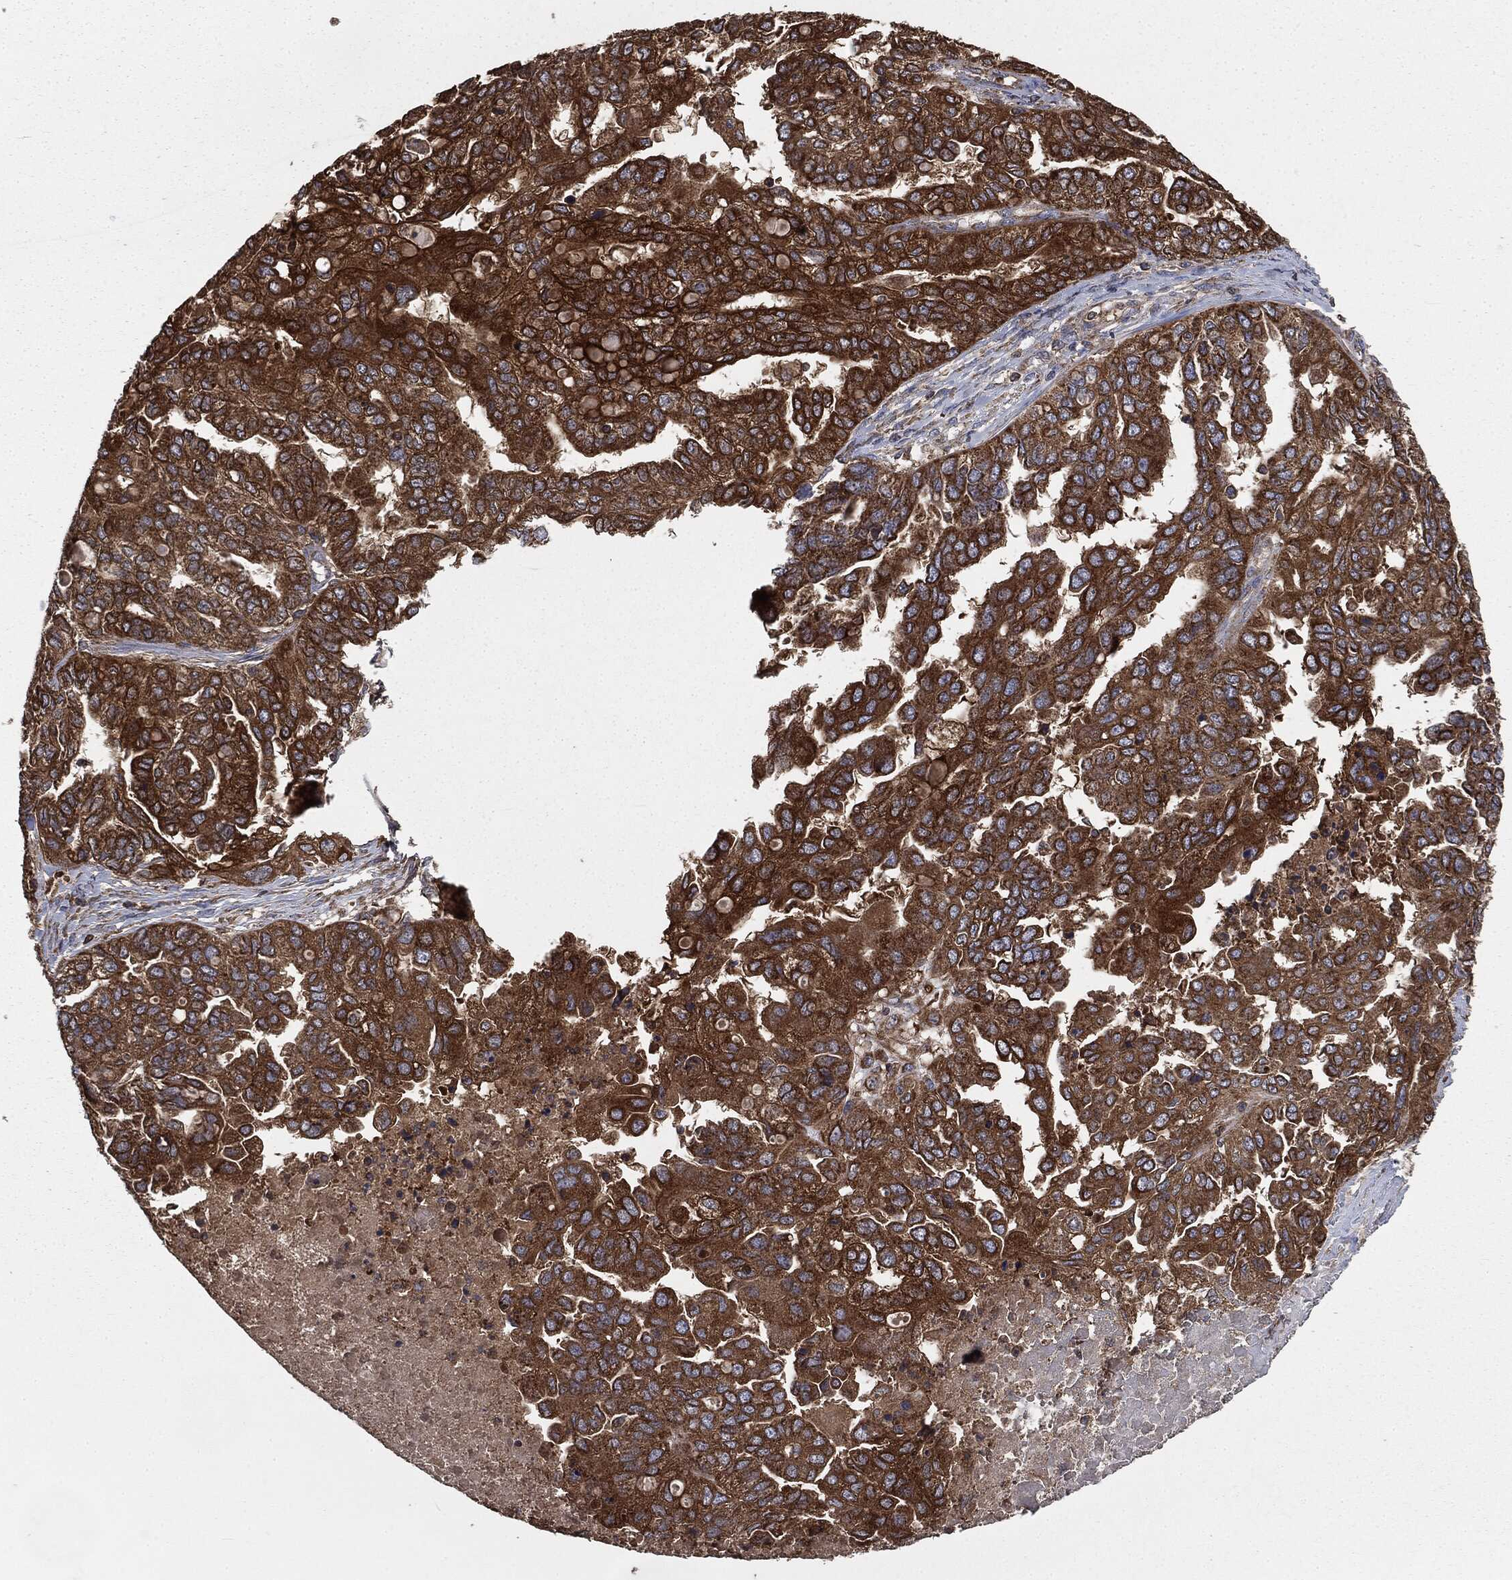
{"staining": {"intensity": "strong", "quantity": ">75%", "location": "cytoplasmic/membranous"}, "tissue": "ovarian cancer", "cell_type": "Tumor cells", "image_type": "cancer", "snomed": [{"axis": "morphology", "description": "Cystadenocarcinoma, serous, NOS"}, {"axis": "topography", "description": "Ovary"}], "caption": "Serous cystadenocarcinoma (ovarian) stained with IHC demonstrates strong cytoplasmic/membranous positivity in approximately >75% of tumor cells. (Stains: DAB (3,3'-diaminobenzidine) in brown, nuclei in blue, Microscopy: brightfield microscopy at high magnification).", "gene": "MAPK6", "patient": {"sex": "female", "age": 53}}